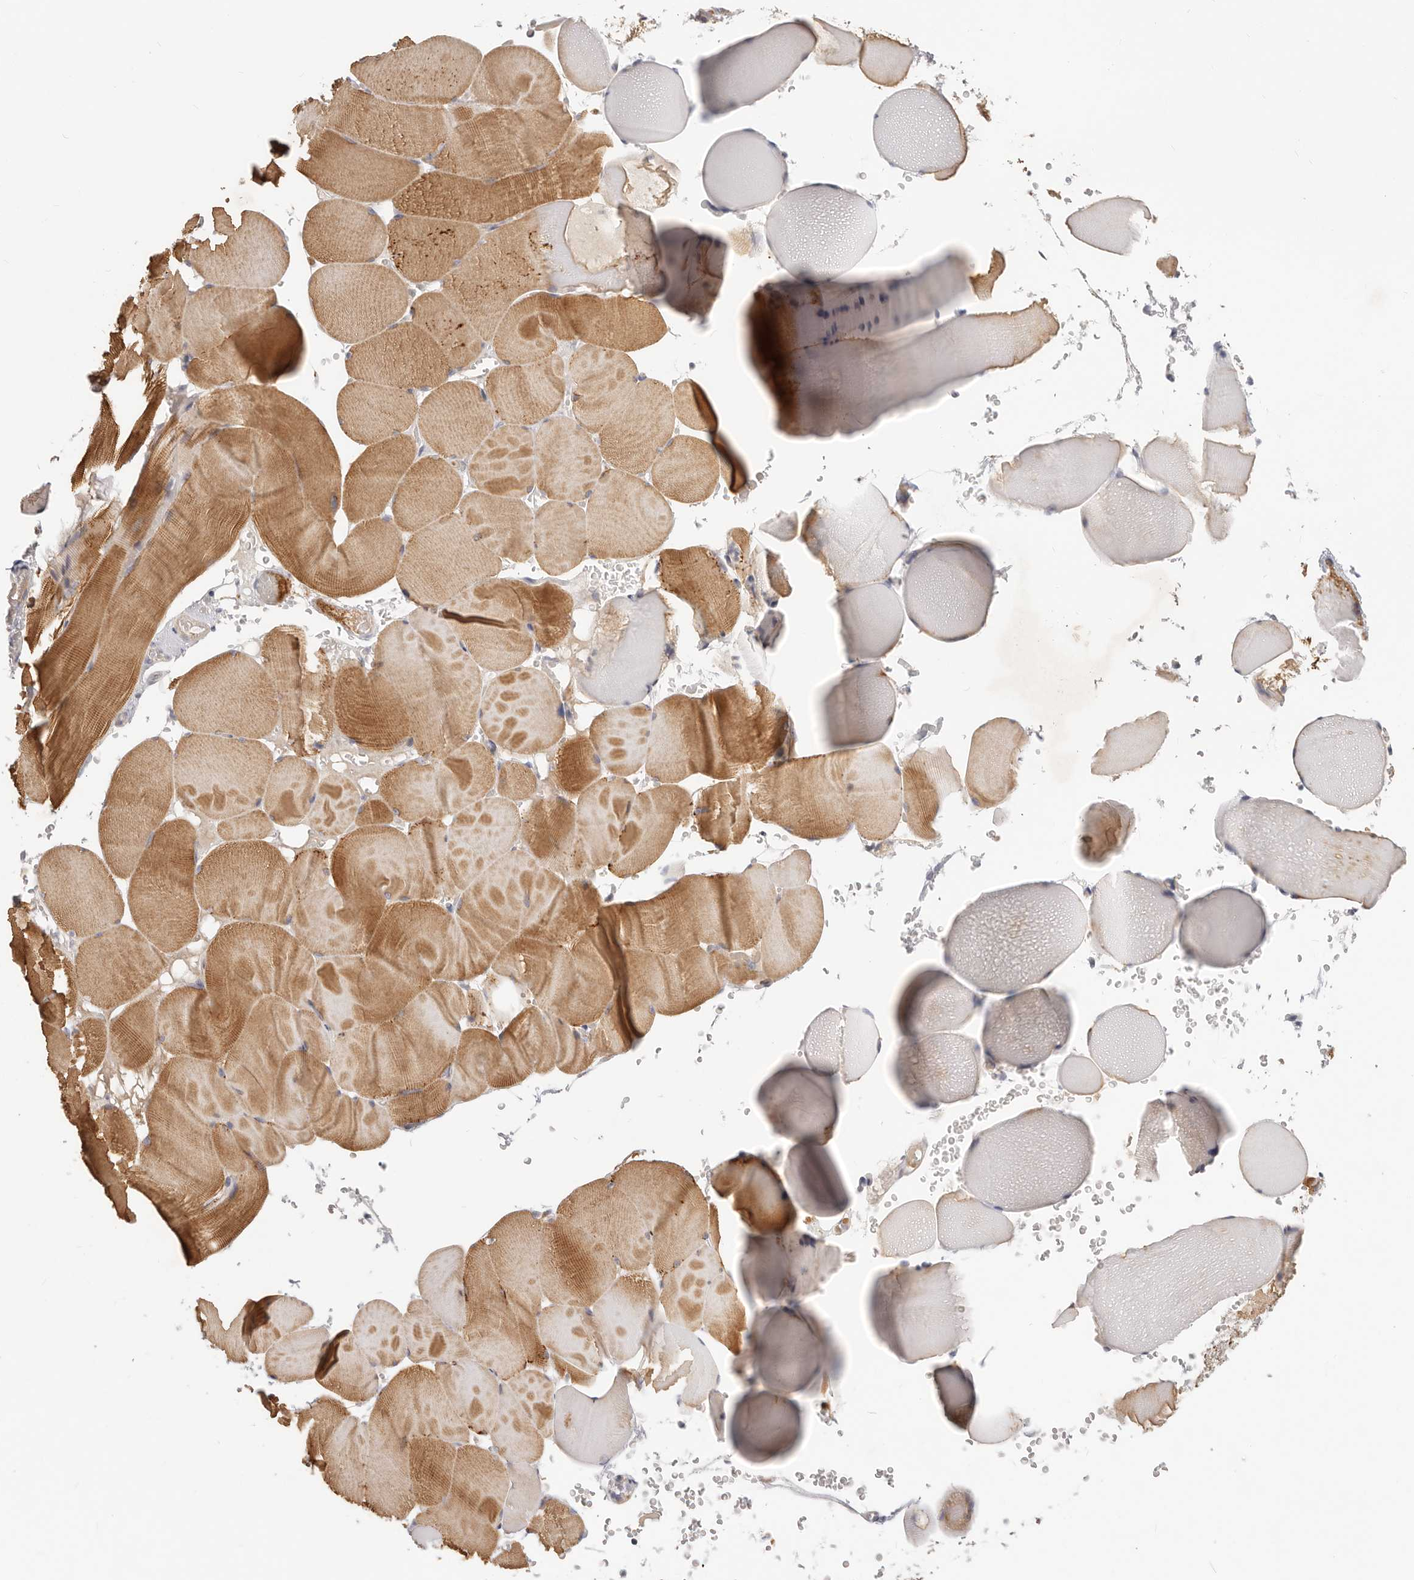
{"staining": {"intensity": "moderate", "quantity": ">75%", "location": "cytoplasmic/membranous"}, "tissue": "skeletal muscle", "cell_type": "Myocytes", "image_type": "normal", "snomed": [{"axis": "morphology", "description": "Normal tissue, NOS"}, {"axis": "topography", "description": "Skeletal muscle"}], "caption": "Moderate cytoplasmic/membranous positivity is appreciated in about >75% of myocytes in normal skeletal muscle.", "gene": "TFB2M", "patient": {"sex": "male", "age": 62}}